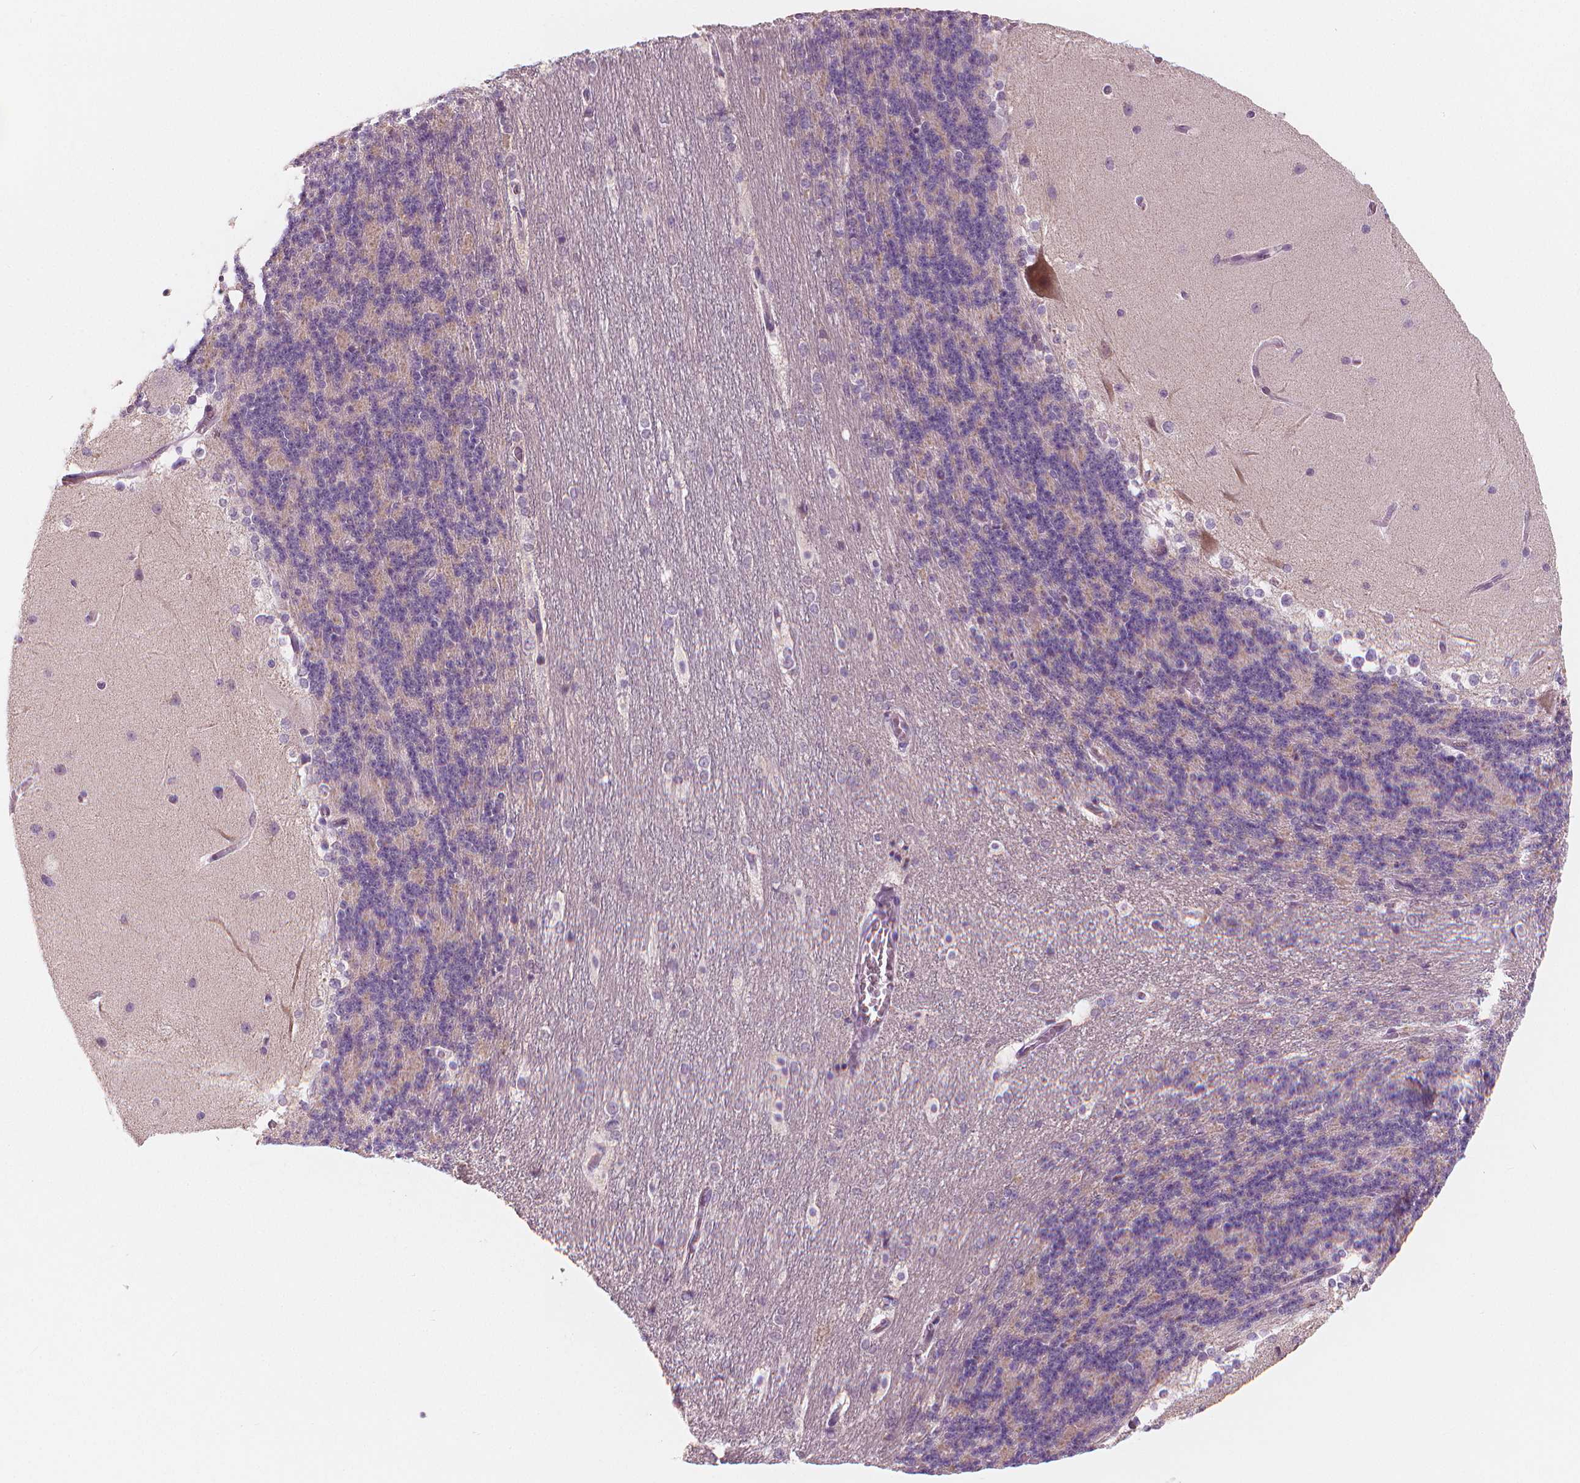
{"staining": {"intensity": "negative", "quantity": "none", "location": "none"}, "tissue": "cerebellum", "cell_type": "Cells in granular layer", "image_type": "normal", "snomed": [{"axis": "morphology", "description": "Normal tissue, NOS"}, {"axis": "topography", "description": "Cerebellum"}], "caption": "DAB (3,3'-diaminobenzidine) immunohistochemical staining of unremarkable human cerebellum reveals no significant staining in cells in granular layer.", "gene": "RNASE7", "patient": {"sex": "female", "age": 19}}